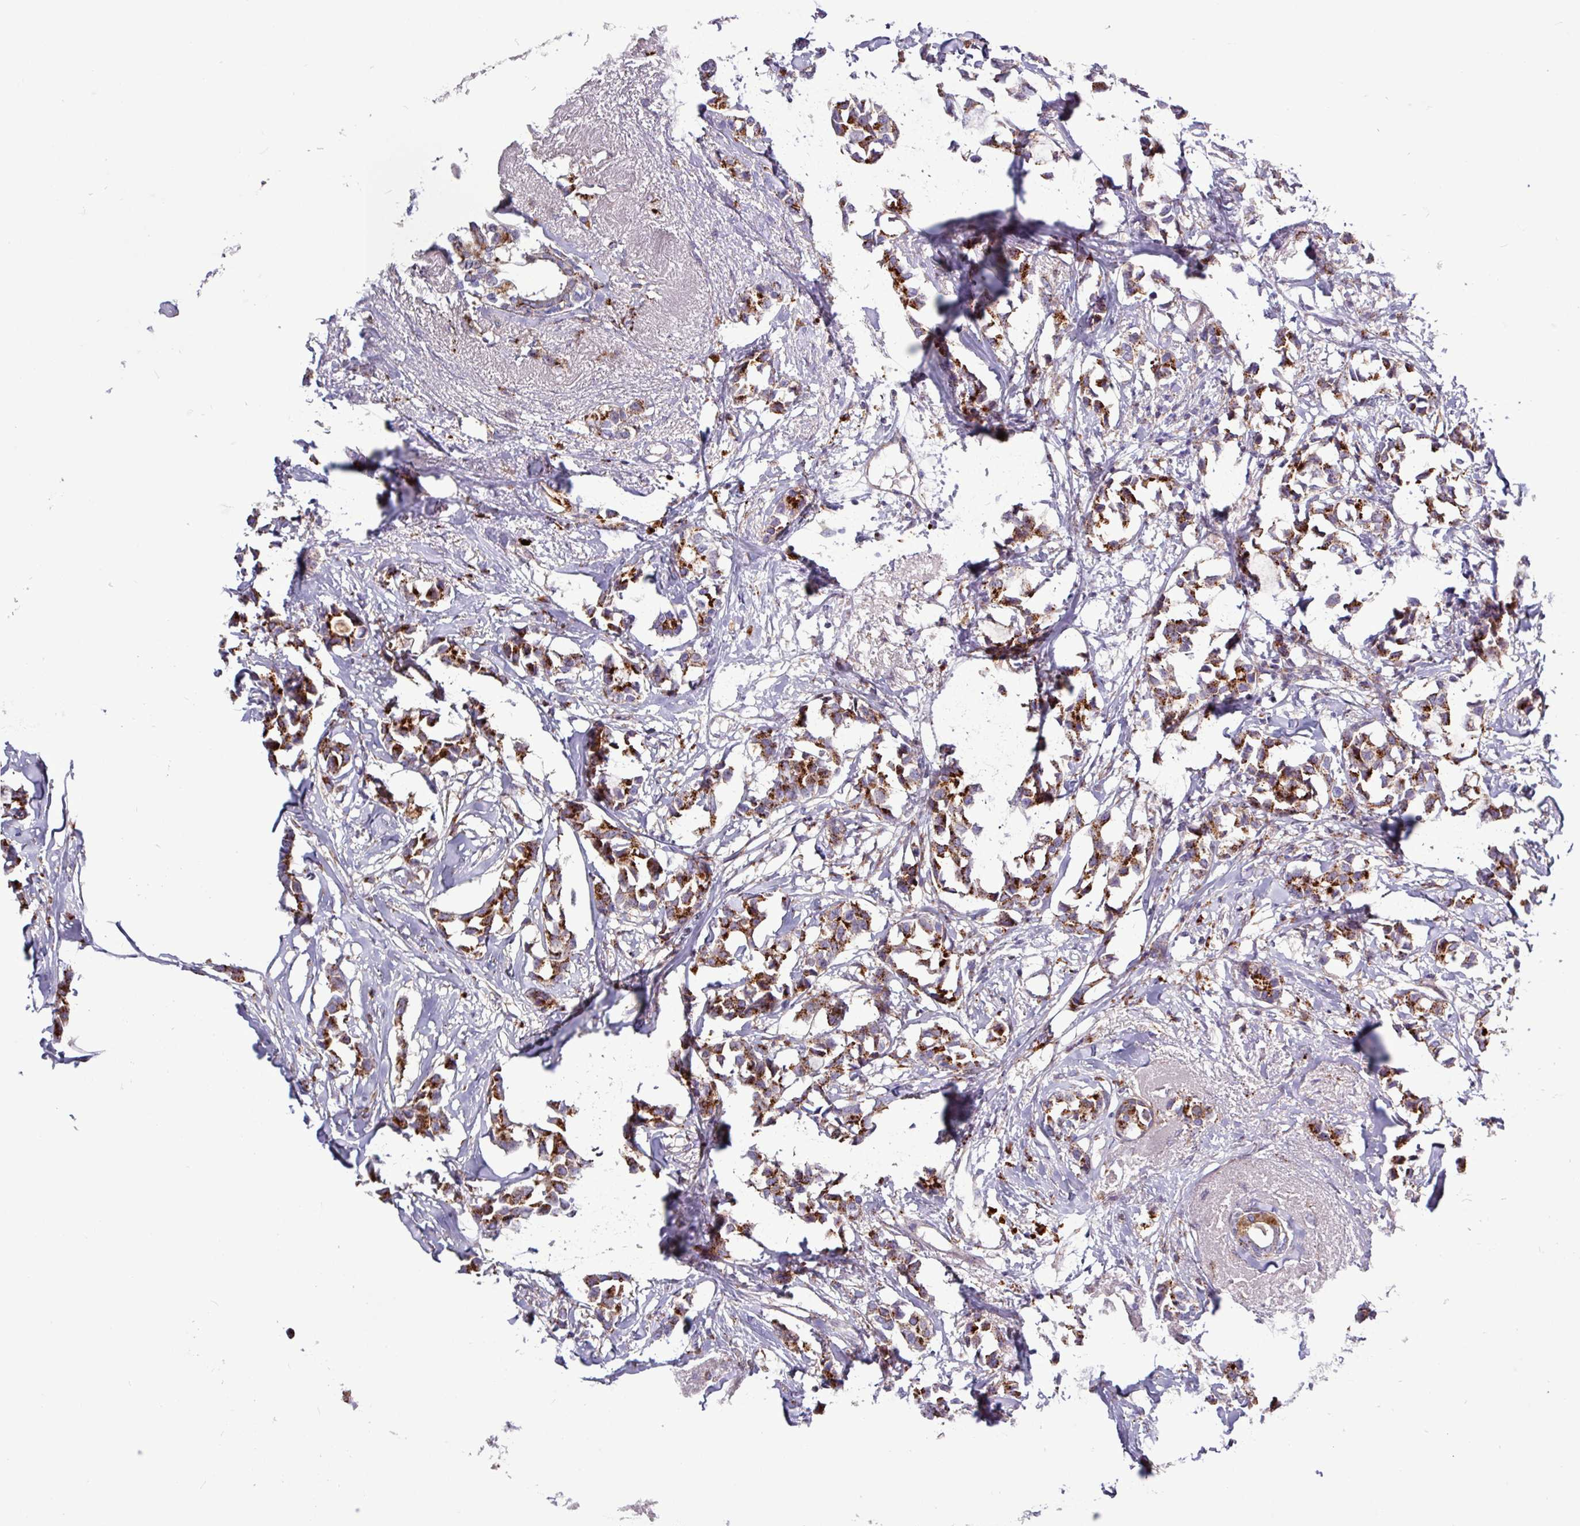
{"staining": {"intensity": "moderate", "quantity": ">75%", "location": "cytoplasmic/membranous"}, "tissue": "breast cancer", "cell_type": "Tumor cells", "image_type": "cancer", "snomed": [{"axis": "morphology", "description": "Duct carcinoma"}, {"axis": "topography", "description": "Breast"}], "caption": "There is medium levels of moderate cytoplasmic/membranous staining in tumor cells of breast cancer (invasive ductal carcinoma), as demonstrated by immunohistochemical staining (brown color).", "gene": "AMIGO2", "patient": {"sex": "female", "age": 73}}